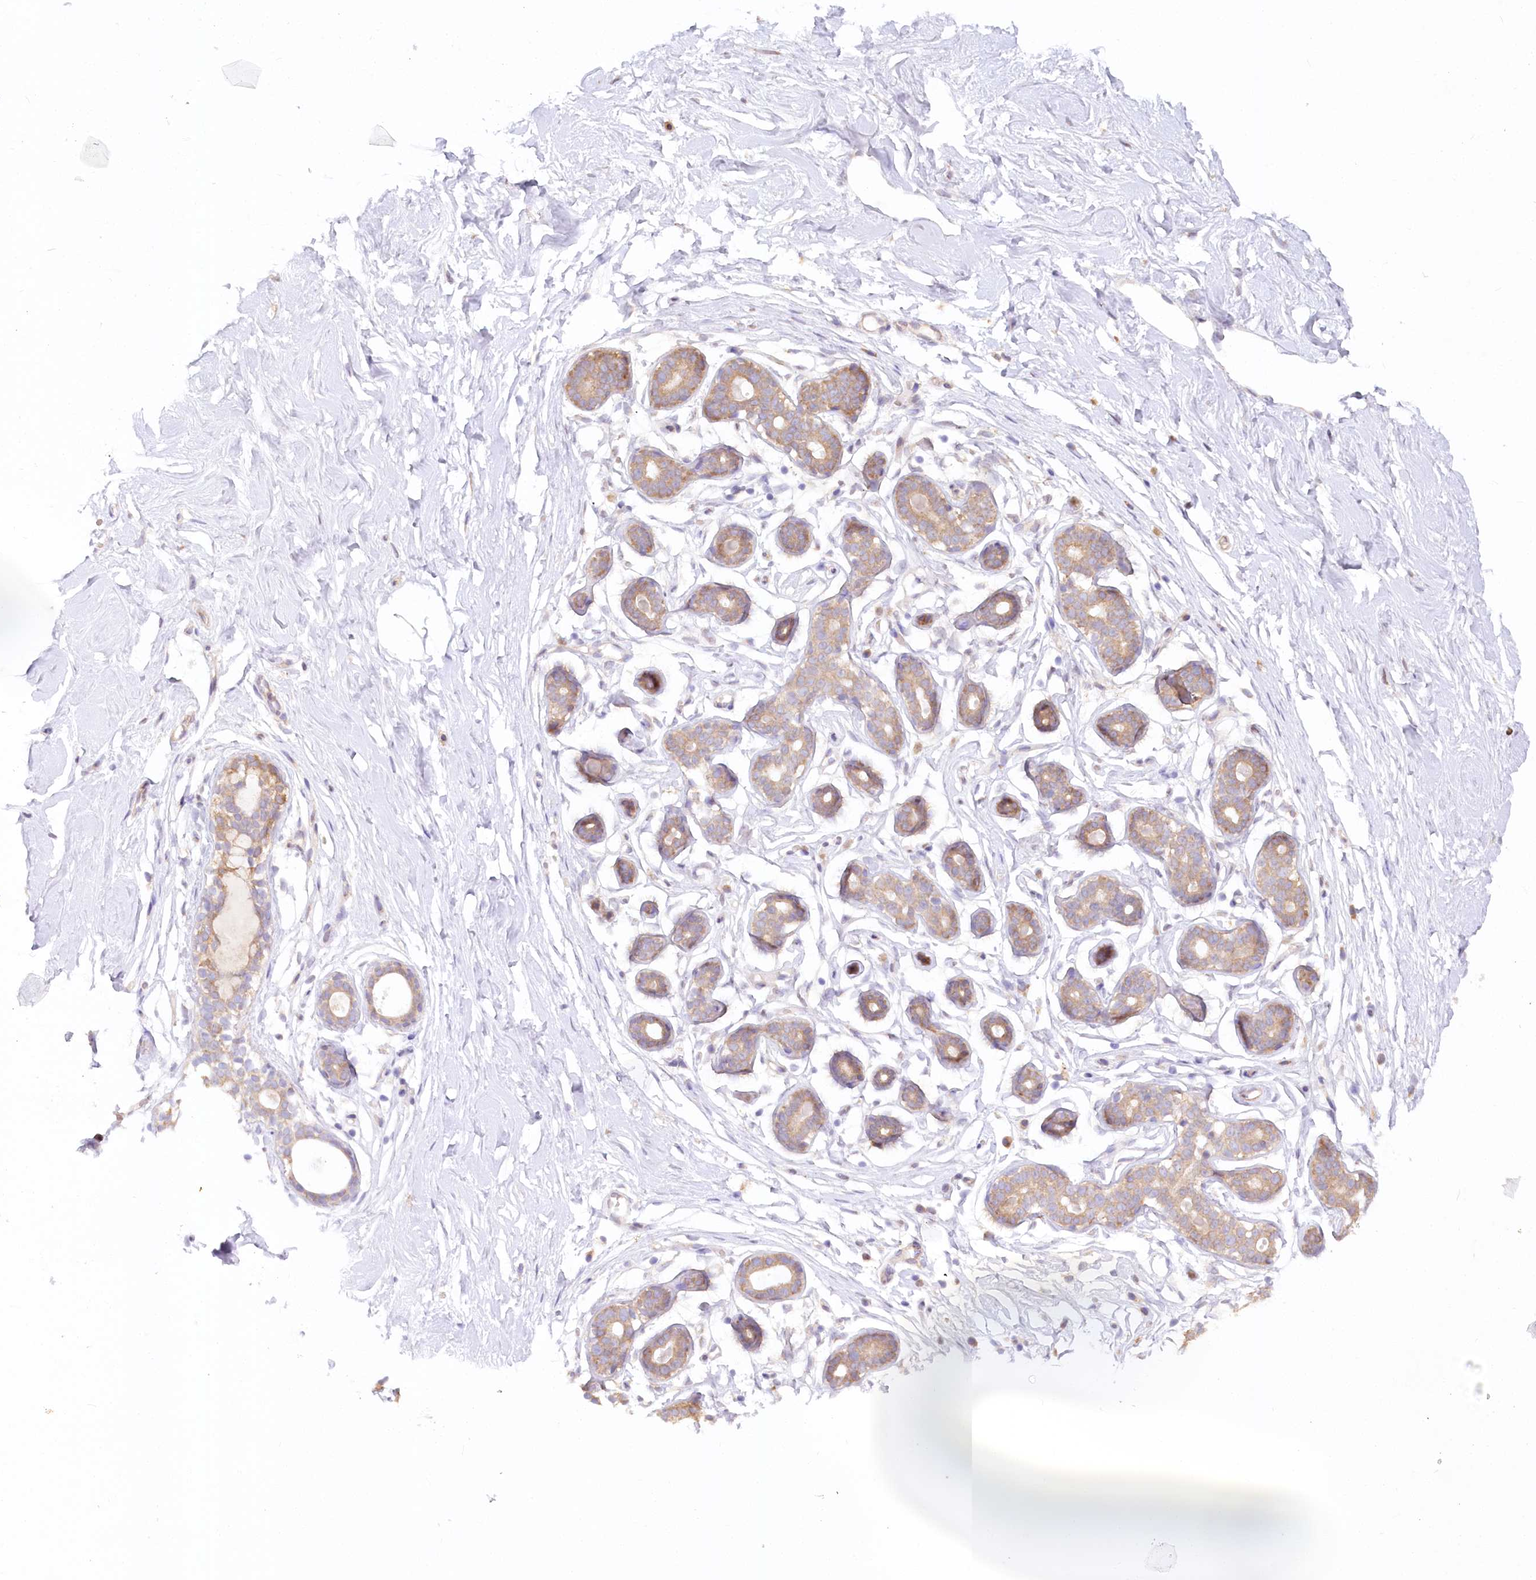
{"staining": {"intensity": "negative", "quantity": "none", "location": "none"}, "tissue": "breast", "cell_type": "Adipocytes", "image_type": "normal", "snomed": [{"axis": "morphology", "description": "Normal tissue, NOS"}, {"axis": "morphology", "description": "Adenoma, NOS"}, {"axis": "topography", "description": "Breast"}], "caption": "DAB (3,3'-diaminobenzidine) immunohistochemical staining of unremarkable human breast exhibits no significant staining in adipocytes.", "gene": "PAIP2", "patient": {"sex": "female", "age": 23}}